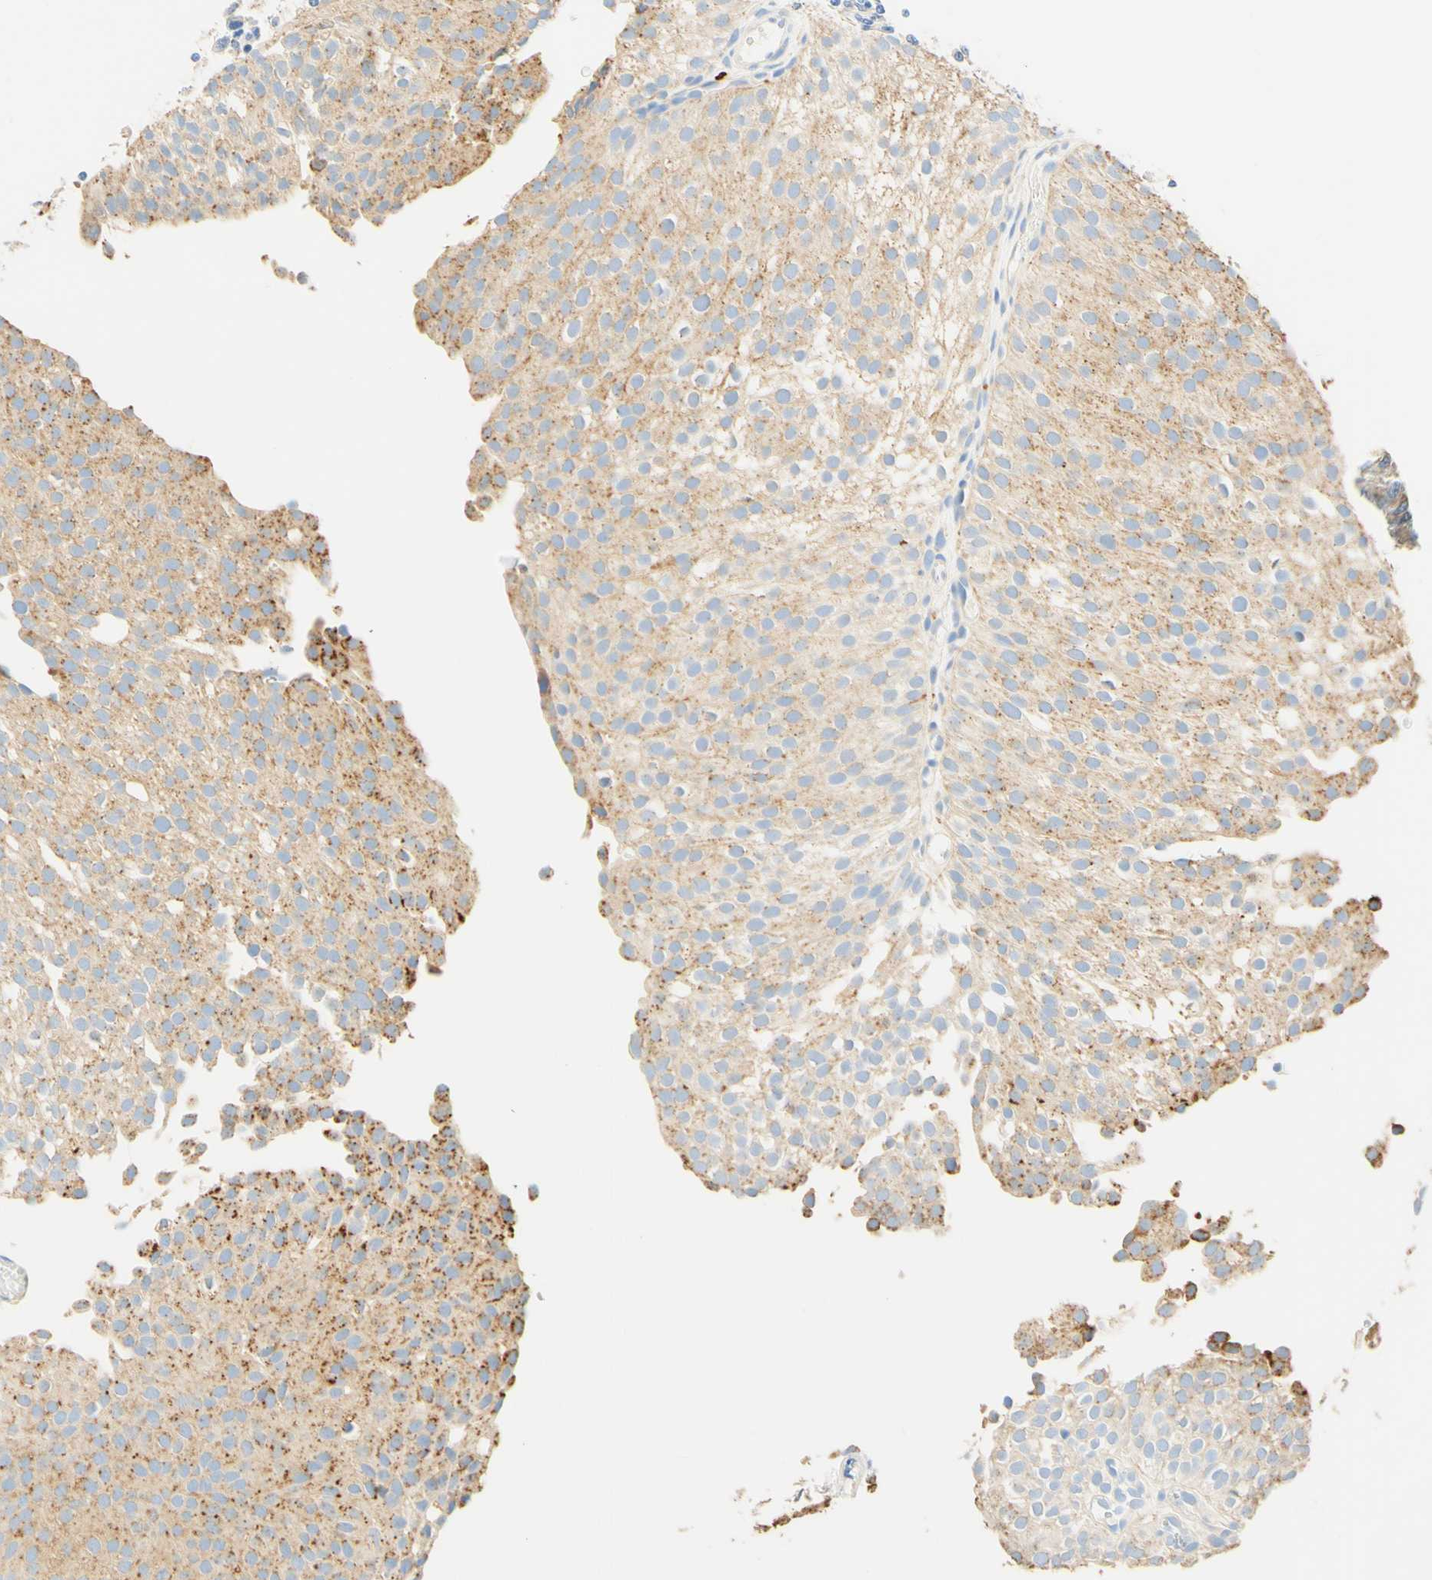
{"staining": {"intensity": "moderate", "quantity": "25%-75%", "location": "cytoplasmic/membranous"}, "tissue": "urothelial cancer", "cell_type": "Tumor cells", "image_type": "cancer", "snomed": [{"axis": "morphology", "description": "Urothelial carcinoma, Low grade"}, {"axis": "topography", "description": "Urinary bladder"}], "caption": "Protein analysis of low-grade urothelial carcinoma tissue displays moderate cytoplasmic/membranous expression in approximately 25%-75% of tumor cells.", "gene": "CD63", "patient": {"sex": "male", "age": 78}}